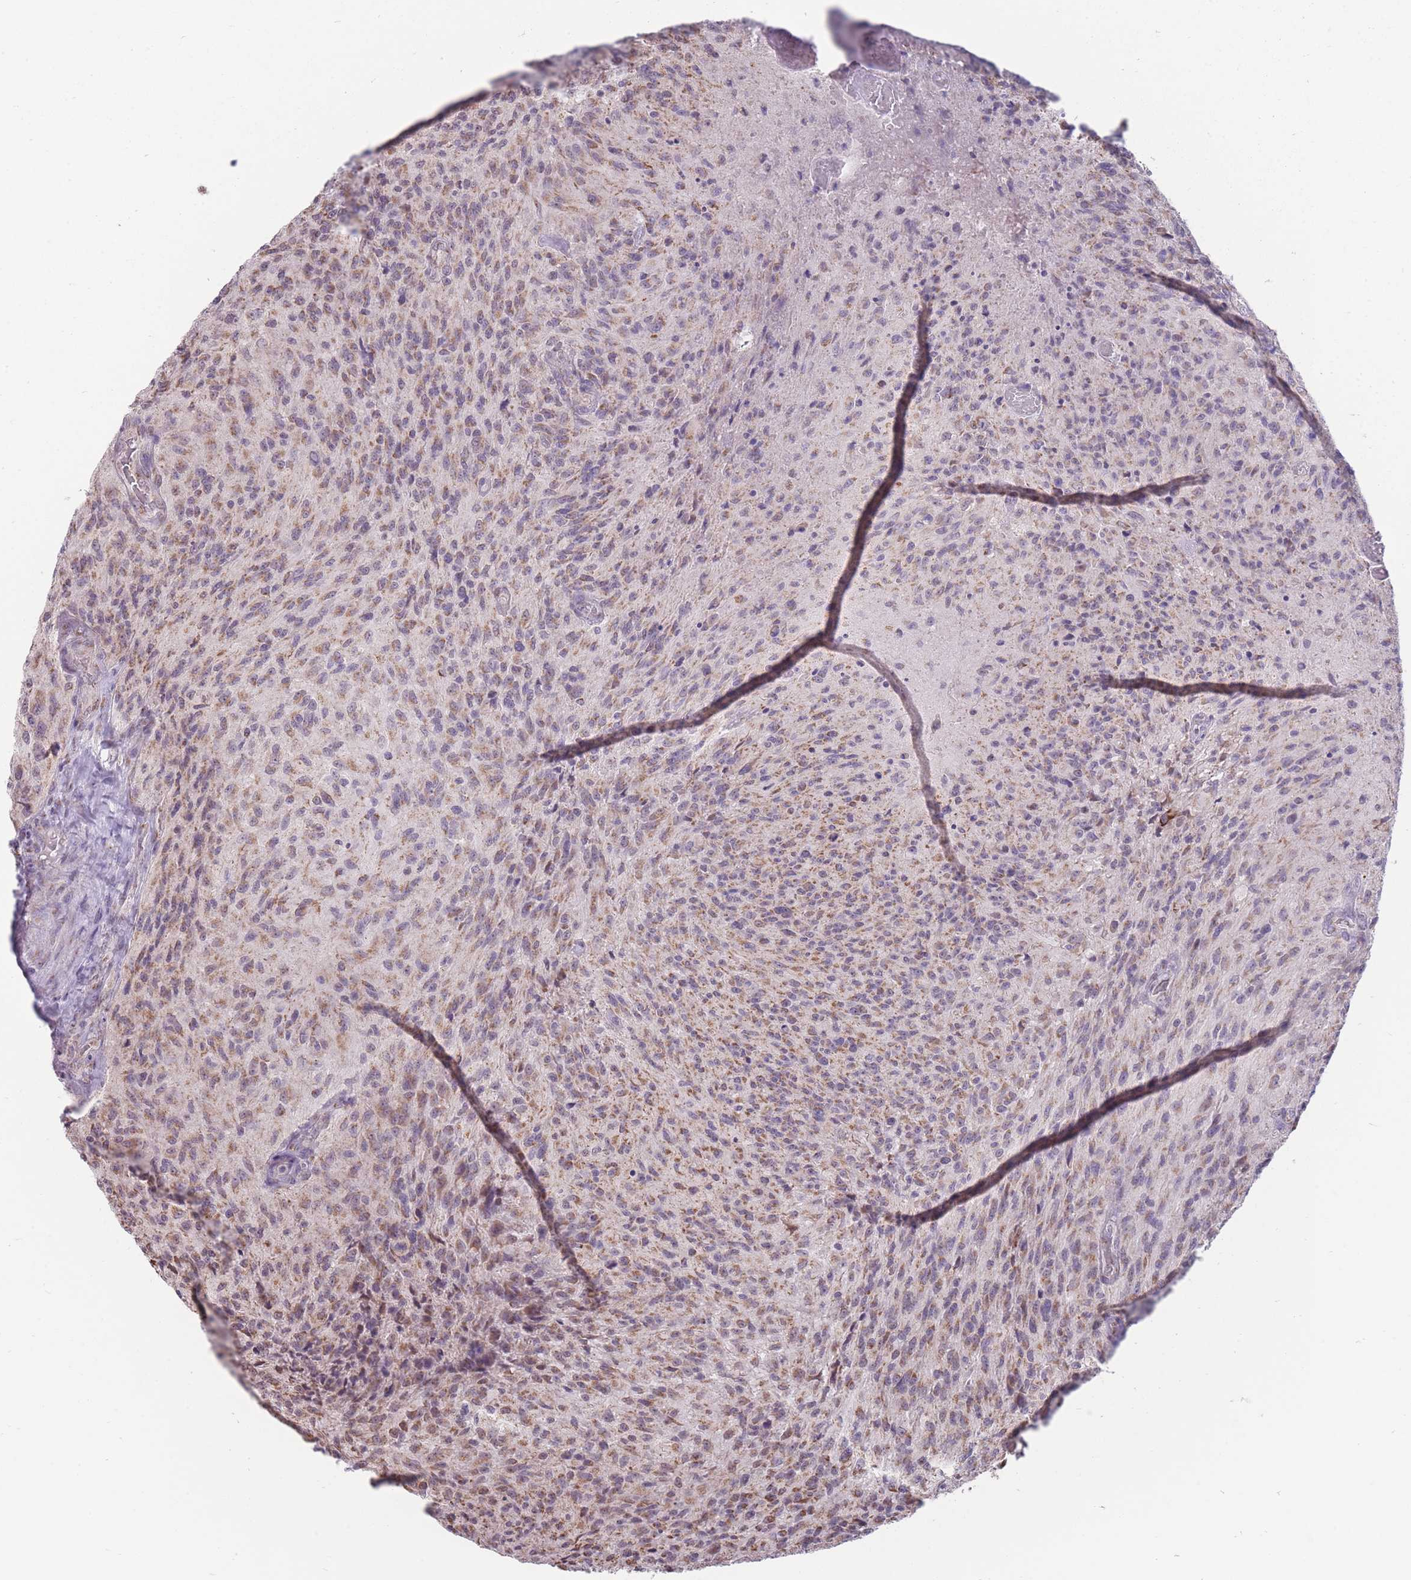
{"staining": {"intensity": "weak", "quantity": "25%-75%", "location": "cytoplasmic/membranous"}, "tissue": "glioma", "cell_type": "Tumor cells", "image_type": "cancer", "snomed": [{"axis": "morphology", "description": "Normal tissue, NOS"}, {"axis": "morphology", "description": "Glioma, malignant, High grade"}, {"axis": "topography", "description": "Cerebral cortex"}], "caption": "Protein staining by immunohistochemistry (IHC) demonstrates weak cytoplasmic/membranous expression in about 25%-75% of tumor cells in malignant glioma (high-grade).", "gene": "NELL1", "patient": {"sex": "male", "age": 56}}